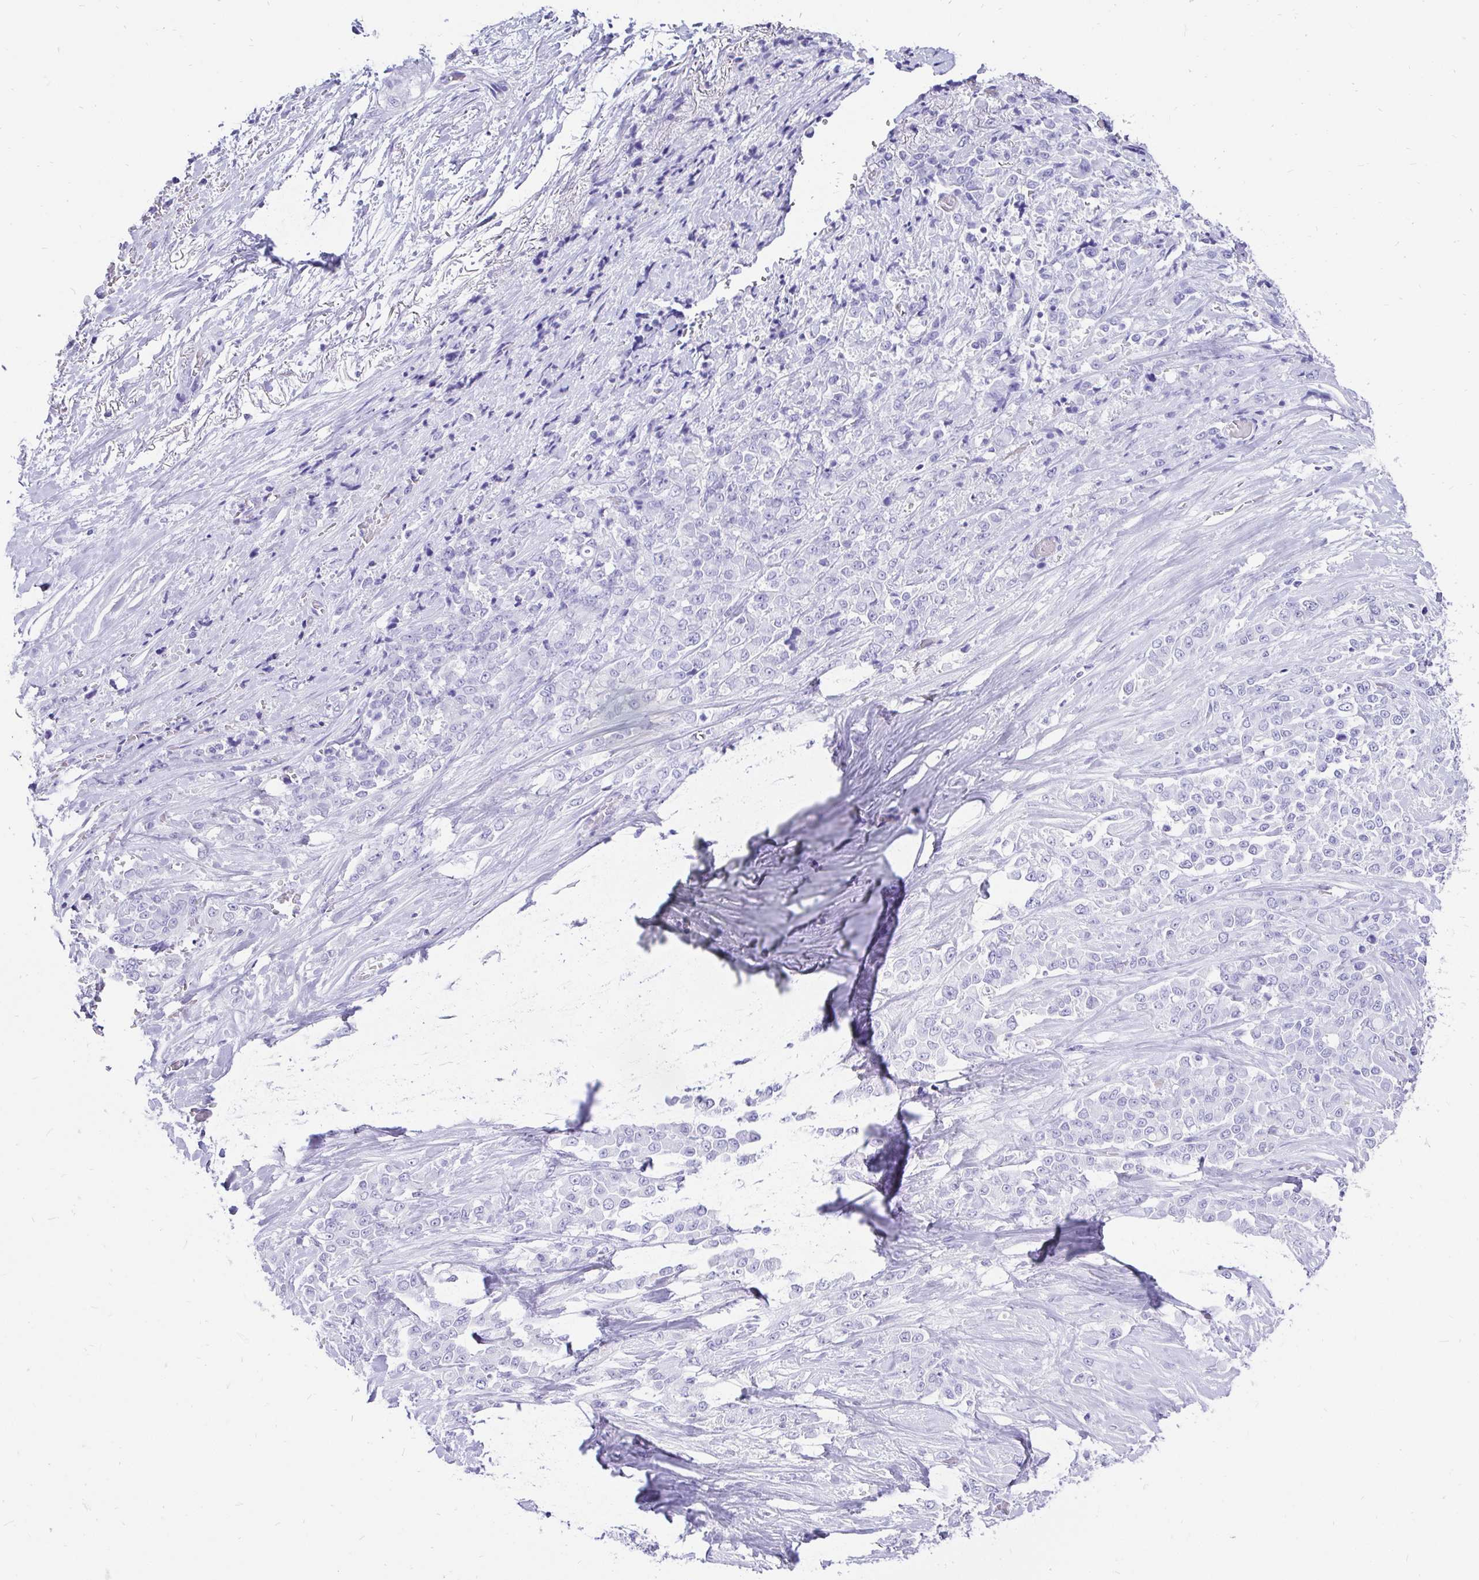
{"staining": {"intensity": "negative", "quantity": "none", "location": "none"}, "tissue": "stomach cancer", "cell_type": "Tumor cells", "image_type": "cancer", "snomed": [{"axis": "morphology", "description": "Adenocarcinoma, NOS"}, {"axis": "topography", "description": "Stomach"}], "caption": "This micrograph is of stomach cancer (adenocarcinoma) stained with immunohistochemistry (IHC) to label a protein in brown with the nuclei are counter-stained blue. There is no staining in tumor cells.", "gene": "KRT13", "patient": {"sex": "female", "age": 76}}